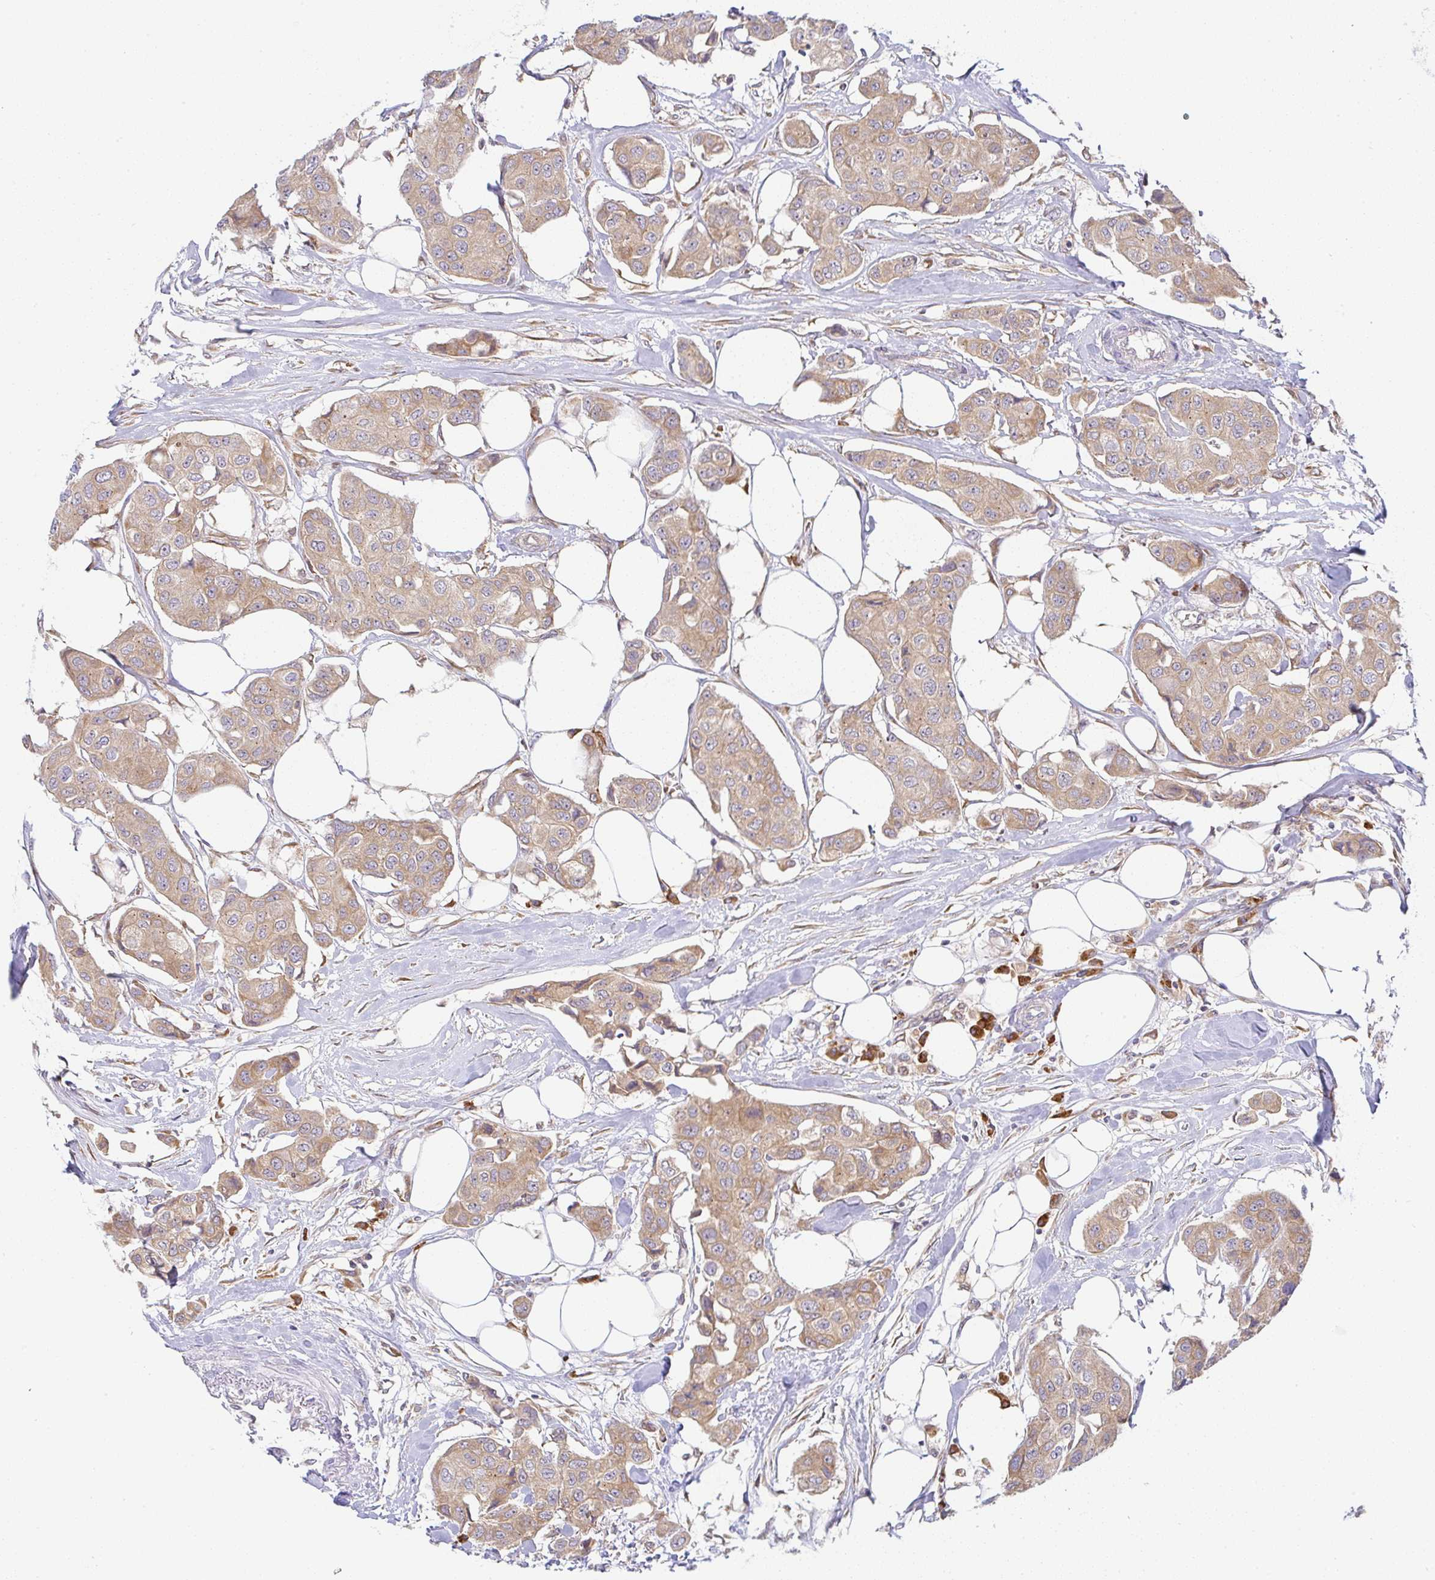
{"staining": {"intensity": "moderate", "quantity": ">75%", "location": "cytoplasmic/membranous"}, "tissue": "breast cancer", "cell_type": "Tumor cells", "image_type": "cancer", "snomed": [{"axis": "morphology", "description": "Duct carcinoma"}, {"axis": "topography", "description": "Breast"}, {"axis": "topography", "description": "Lymph node"}], "caption": "About >75% of tumor cells in breast cancer show moderate cytoplasmic/membranous protein expression as visualized by brown immunohistochemical staining.", "gene": "DERL2", "patient": {"sex": "female", "age": 80}}